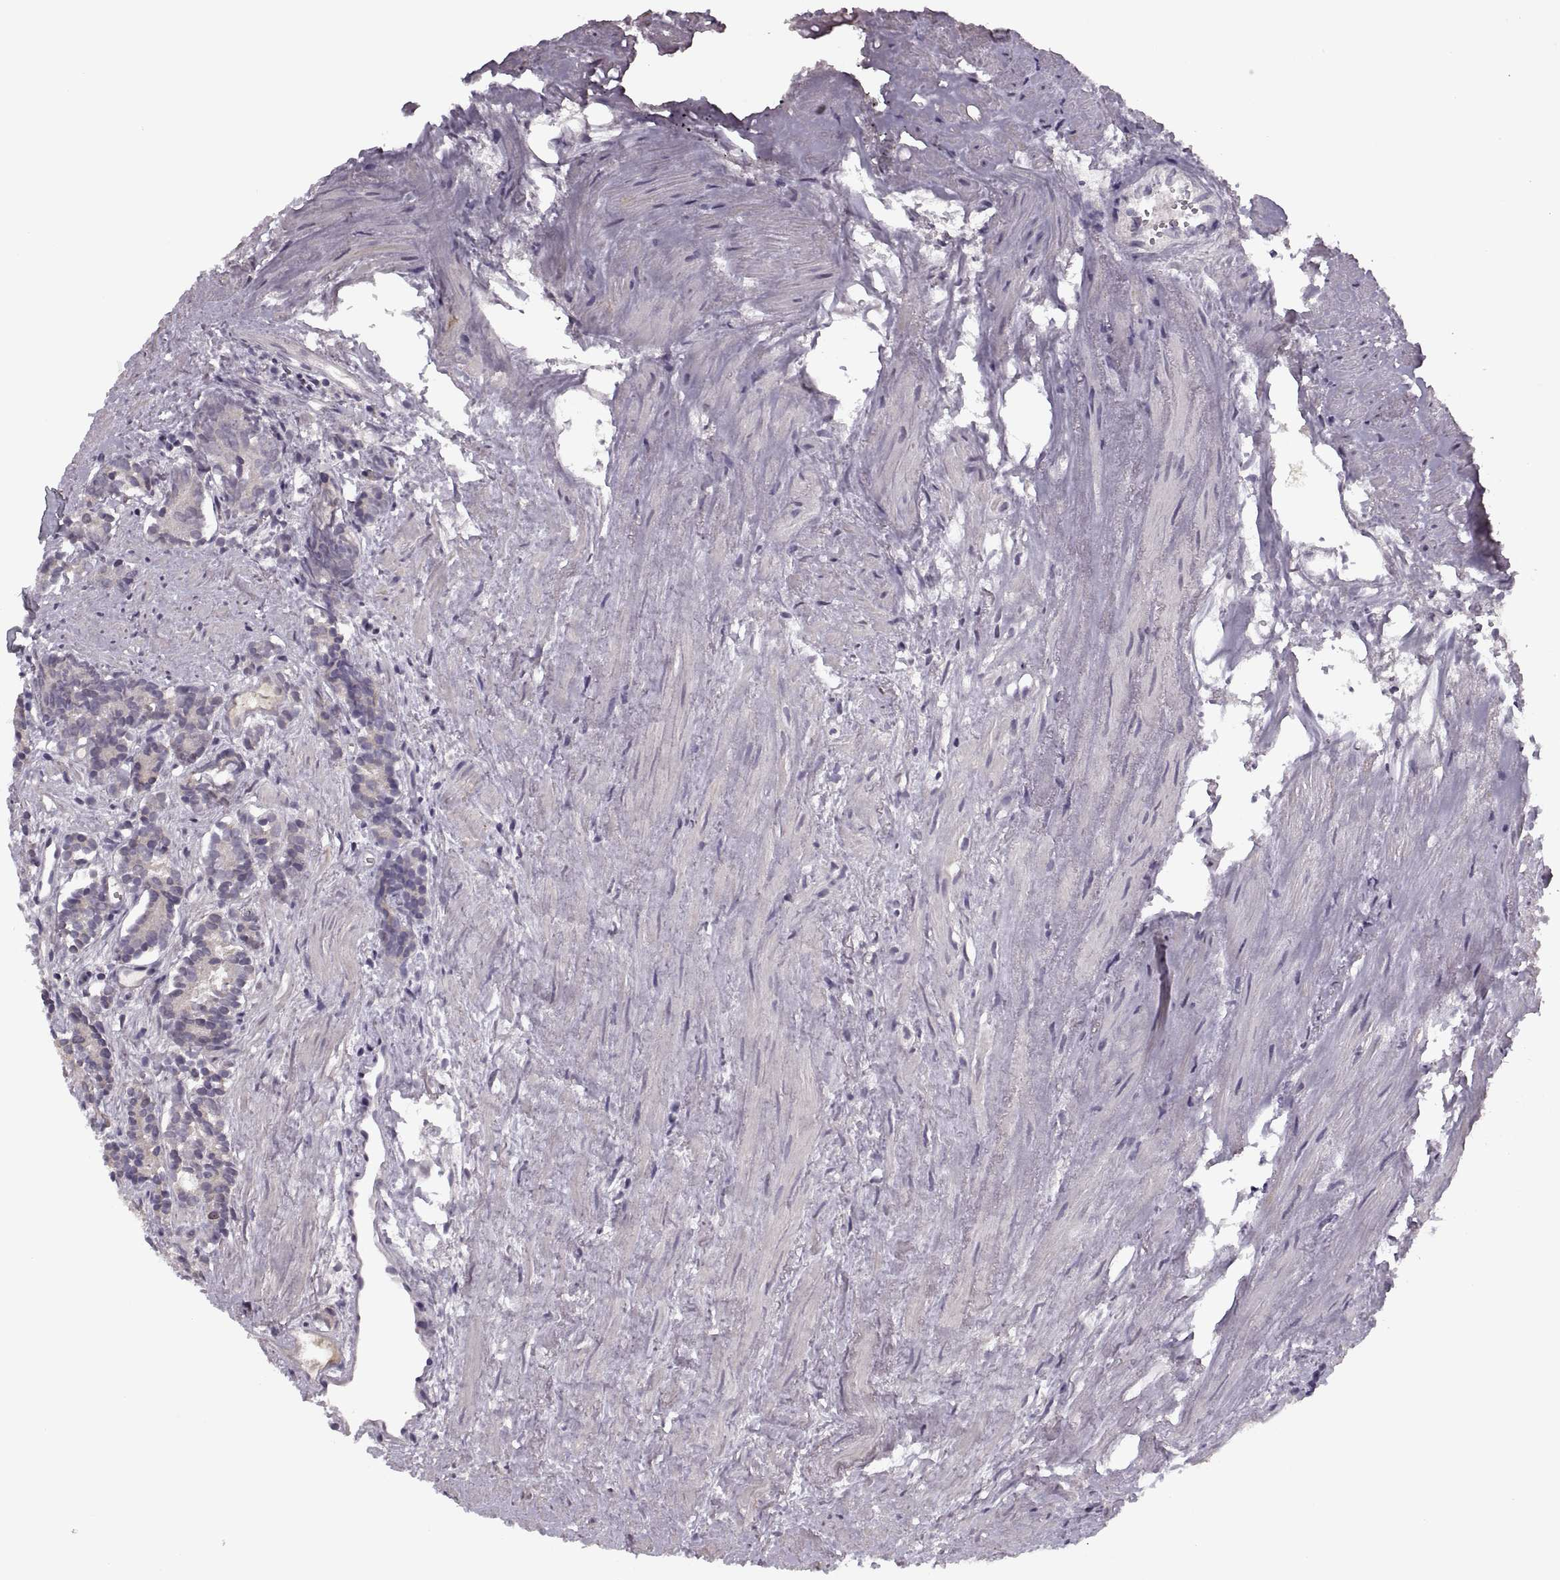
{"staining": {"intensity": "negative", "quantity": "none", "location": "none"}, "tissue": "prostate cancer", "cell_type": "Tumor cells", "image_type": "cancer", "snomed": [{"axis": "morphology", "description": "Adenocarcinoma, High grade"}, {"axis": "topography", "description": "Prostate"}], "caption": "DAB (3,3'-diaminobenzidine) immunohistochemical staining of prostate cancer shows no significant expression in tumor cells.", "gene": "CACNA1F", "patient": {"sex": "male", "age": 84}}